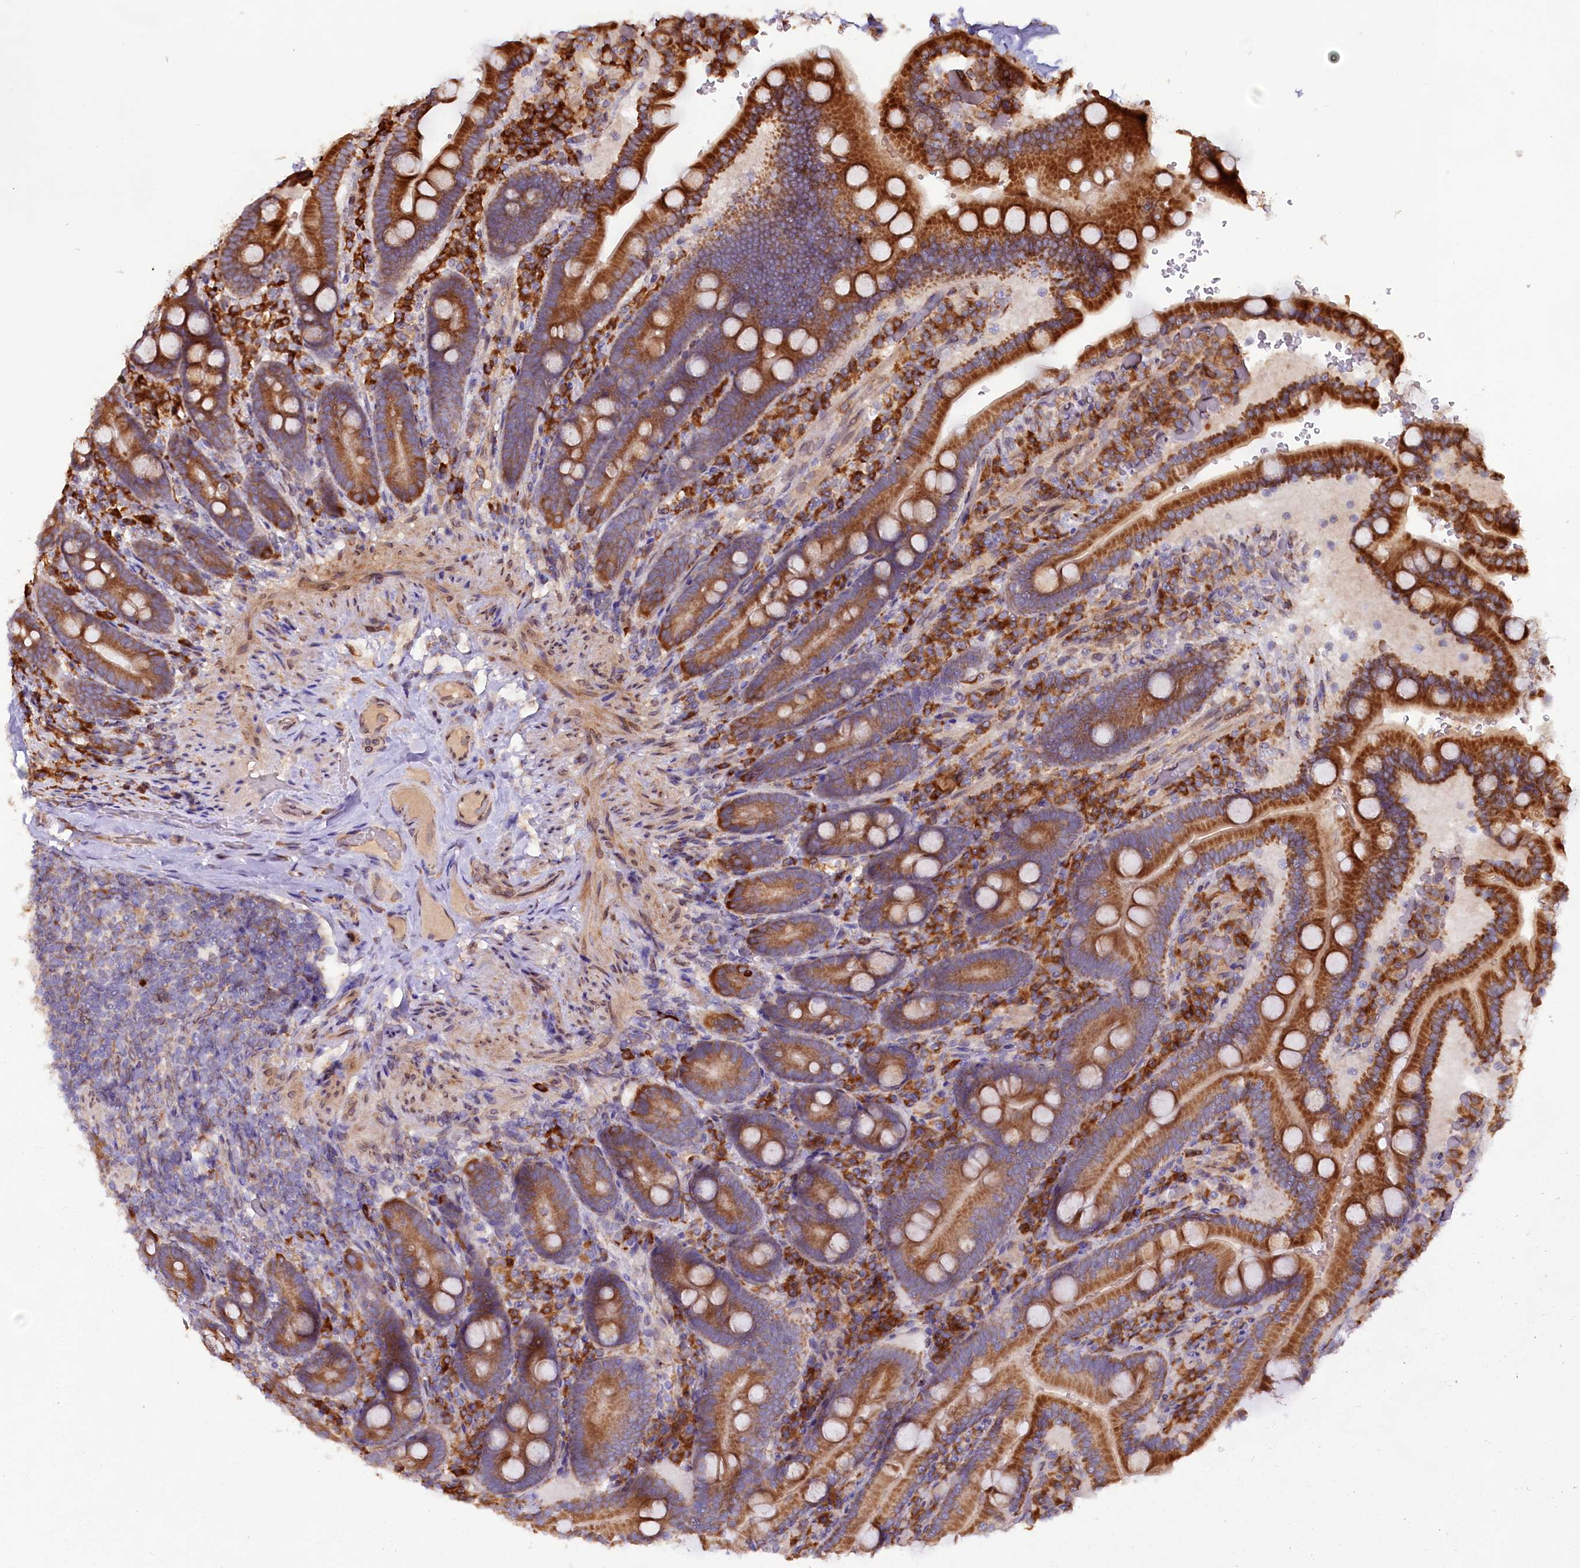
{"staining": {"intensity": "strong", "quantity": ">75%", "location": "cytoplasmic/membranous"}, "tissue": "duodenum", "cell_type": "Glandular cells", "image_type": "normal", "snomed": [{"axis": "morphology", "description": "Normal tissue, NOS"}, {"axis": "topography", "description": "Duodenum"}], "caption": "Protein expression analysis of benign human duodenum reveals strong cytoplasmic/membranous positivity in about >75% of glandular cells.", "gene": "TBC1D19", "patient": {"sex": "female", "age": 62}}